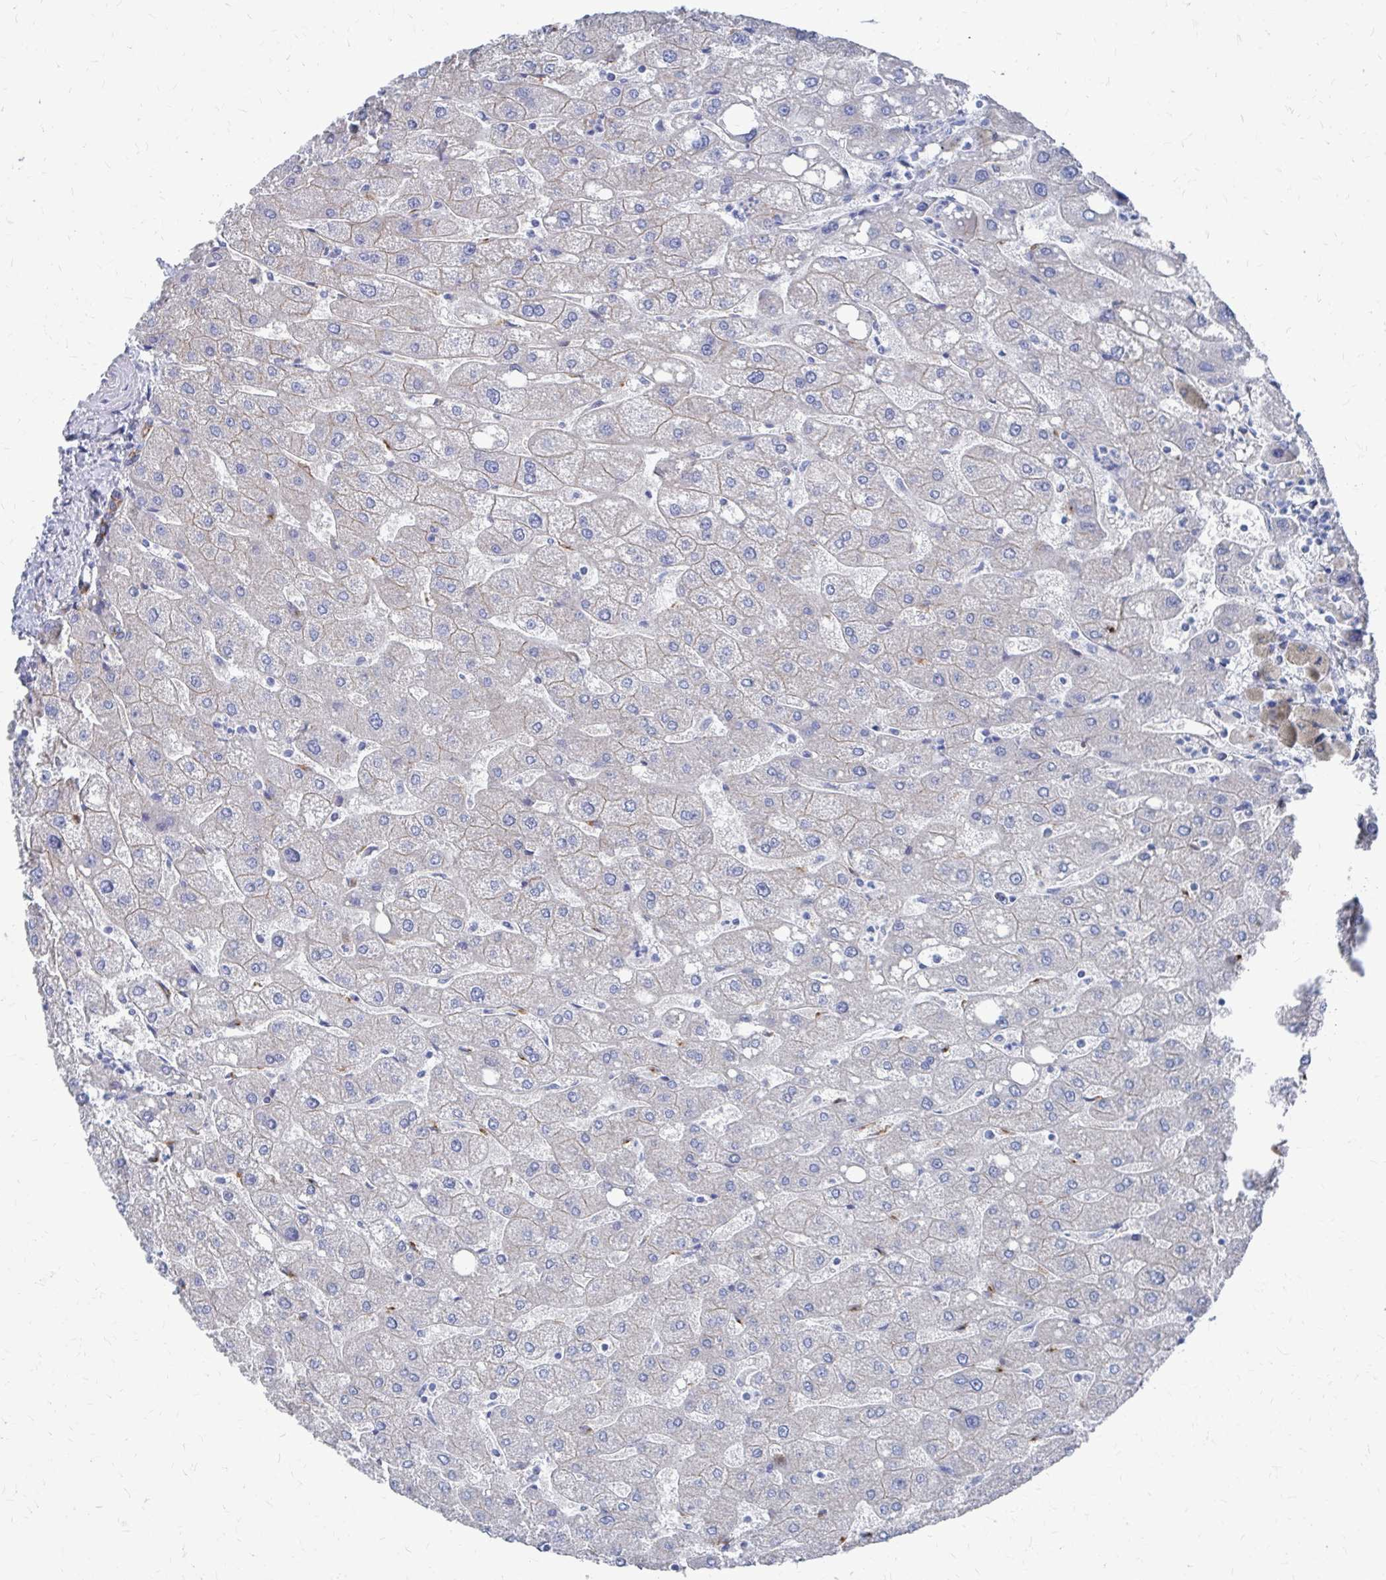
{"staining": {"intensity": "negative", "quantity": "none", "location": "none"}, "tissue": "liver", "cell_type": "Cholangiocytes", "image_type": "normal", "snomed": [{"axis": "morphology", "description": "Normal tissue, NOS"}, {"axis": "topography", "description": "Liver"}], "caption": "This micrograph is of normal liver stained with immunohistochemistry (IHC) to label a protein in brown with the nuclei are counter-stained blue. There is no expression in cholangiocytes.", "gene": "PLEKHG7", "patient": {"sex": "male", "age": 67}}